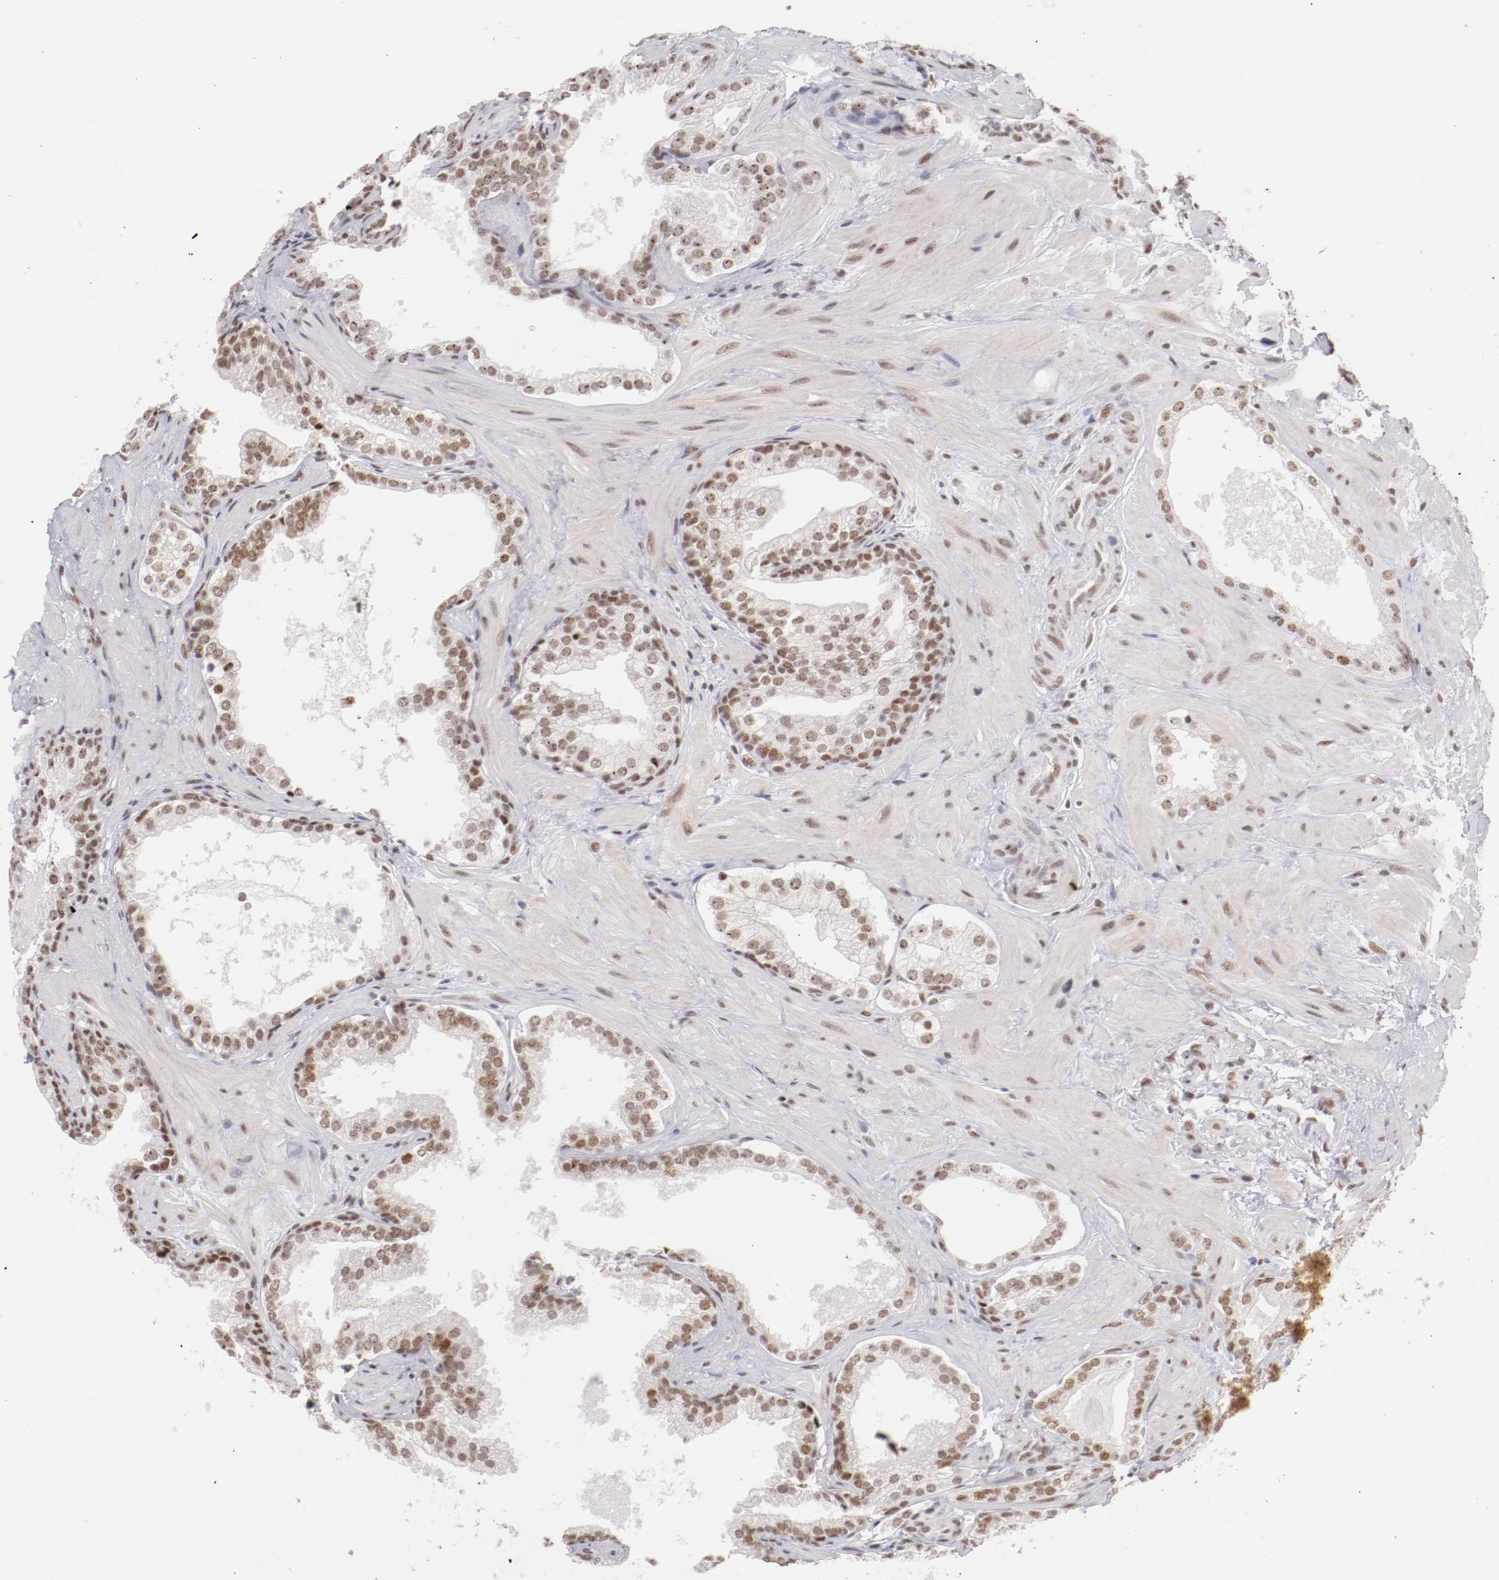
{"staining": {"intensity": "weak", "quantity": ">75%", "location": "nuclear"}, "tissue": "prostate cancer", "cell_type": "Tumor cells", "image_type": "cancer", "snomed": [{"axis": "morphology", "description": "Adenocarcinoma, Low grade"}, {"axis": "topography", "description": "Prostate"}], "caption": "Prostate cancer stained with a brown dye reveals weak nuclear positive expression in approximately >75% of tumor cells.", "gene": "TFAP4", "patient": {"sex": "male", "age": 69}}